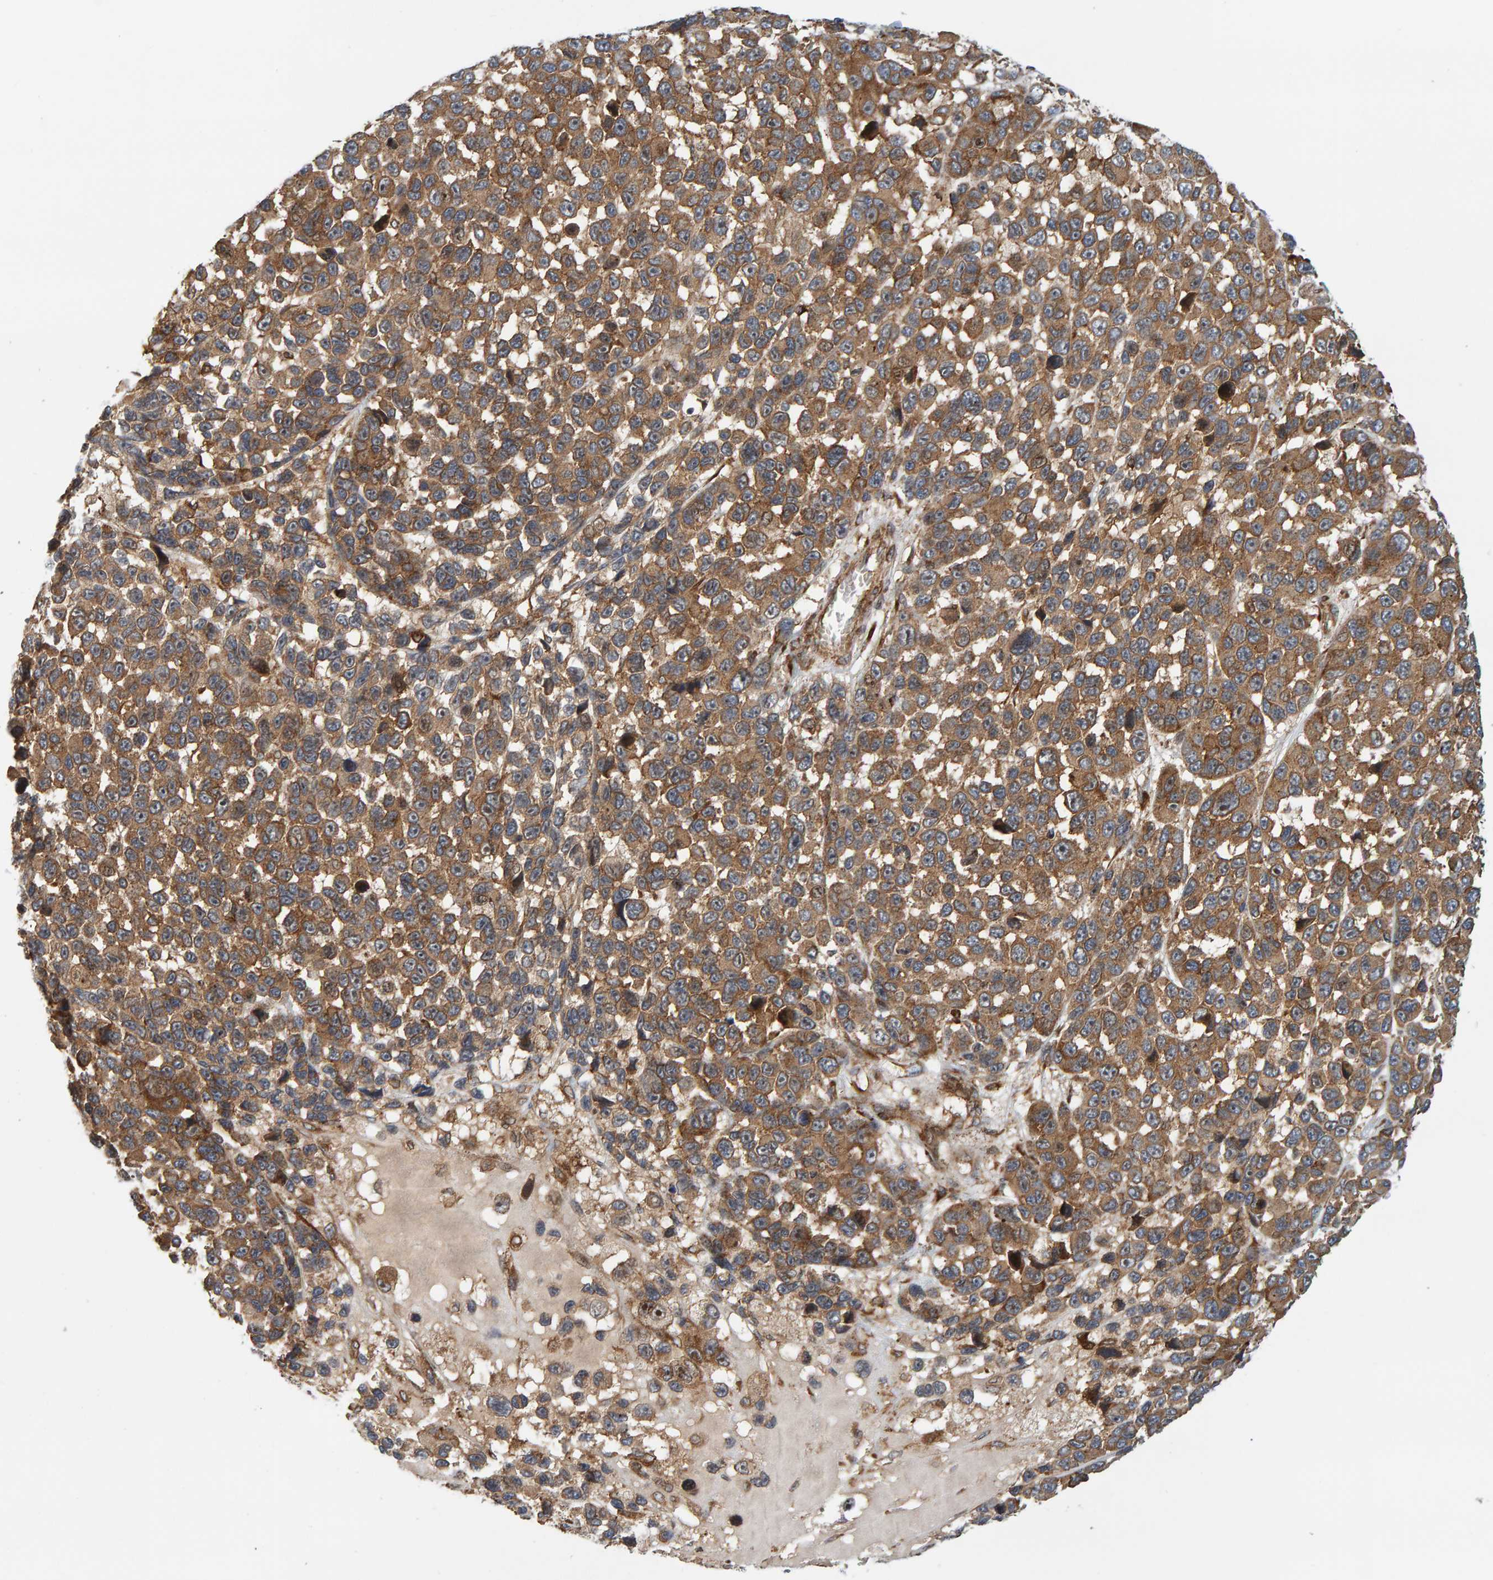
{"staining": {"intensity": "moderate", "quantity": ">75%", "location": "cytoplasmic/membranous"}, "tissue": "melanoma", "cell_type": "Tumor cells", "image_type": "cancer", "snomed": [{"axis": "morphology", "description": "Malignant melanoma, NOS"}, {"axis": "topography", "description": "Skin"}], "caption": "High-magnification brightfield microscopy of melanoma stained with DAB (3,3'-diaminobenzidine) (brown) and counterstained with hematoxylin (blue). tumor cells exhibit moderate cytoplasmic/membranous positivity is identified in about>75% of cells. (Stains: DAB in brown, nuclei in blue, Microscopy: brightfield microscopy at high magnification).", "gene": "BAIAP2", "patient": {"sex": "male", "age": 53}}